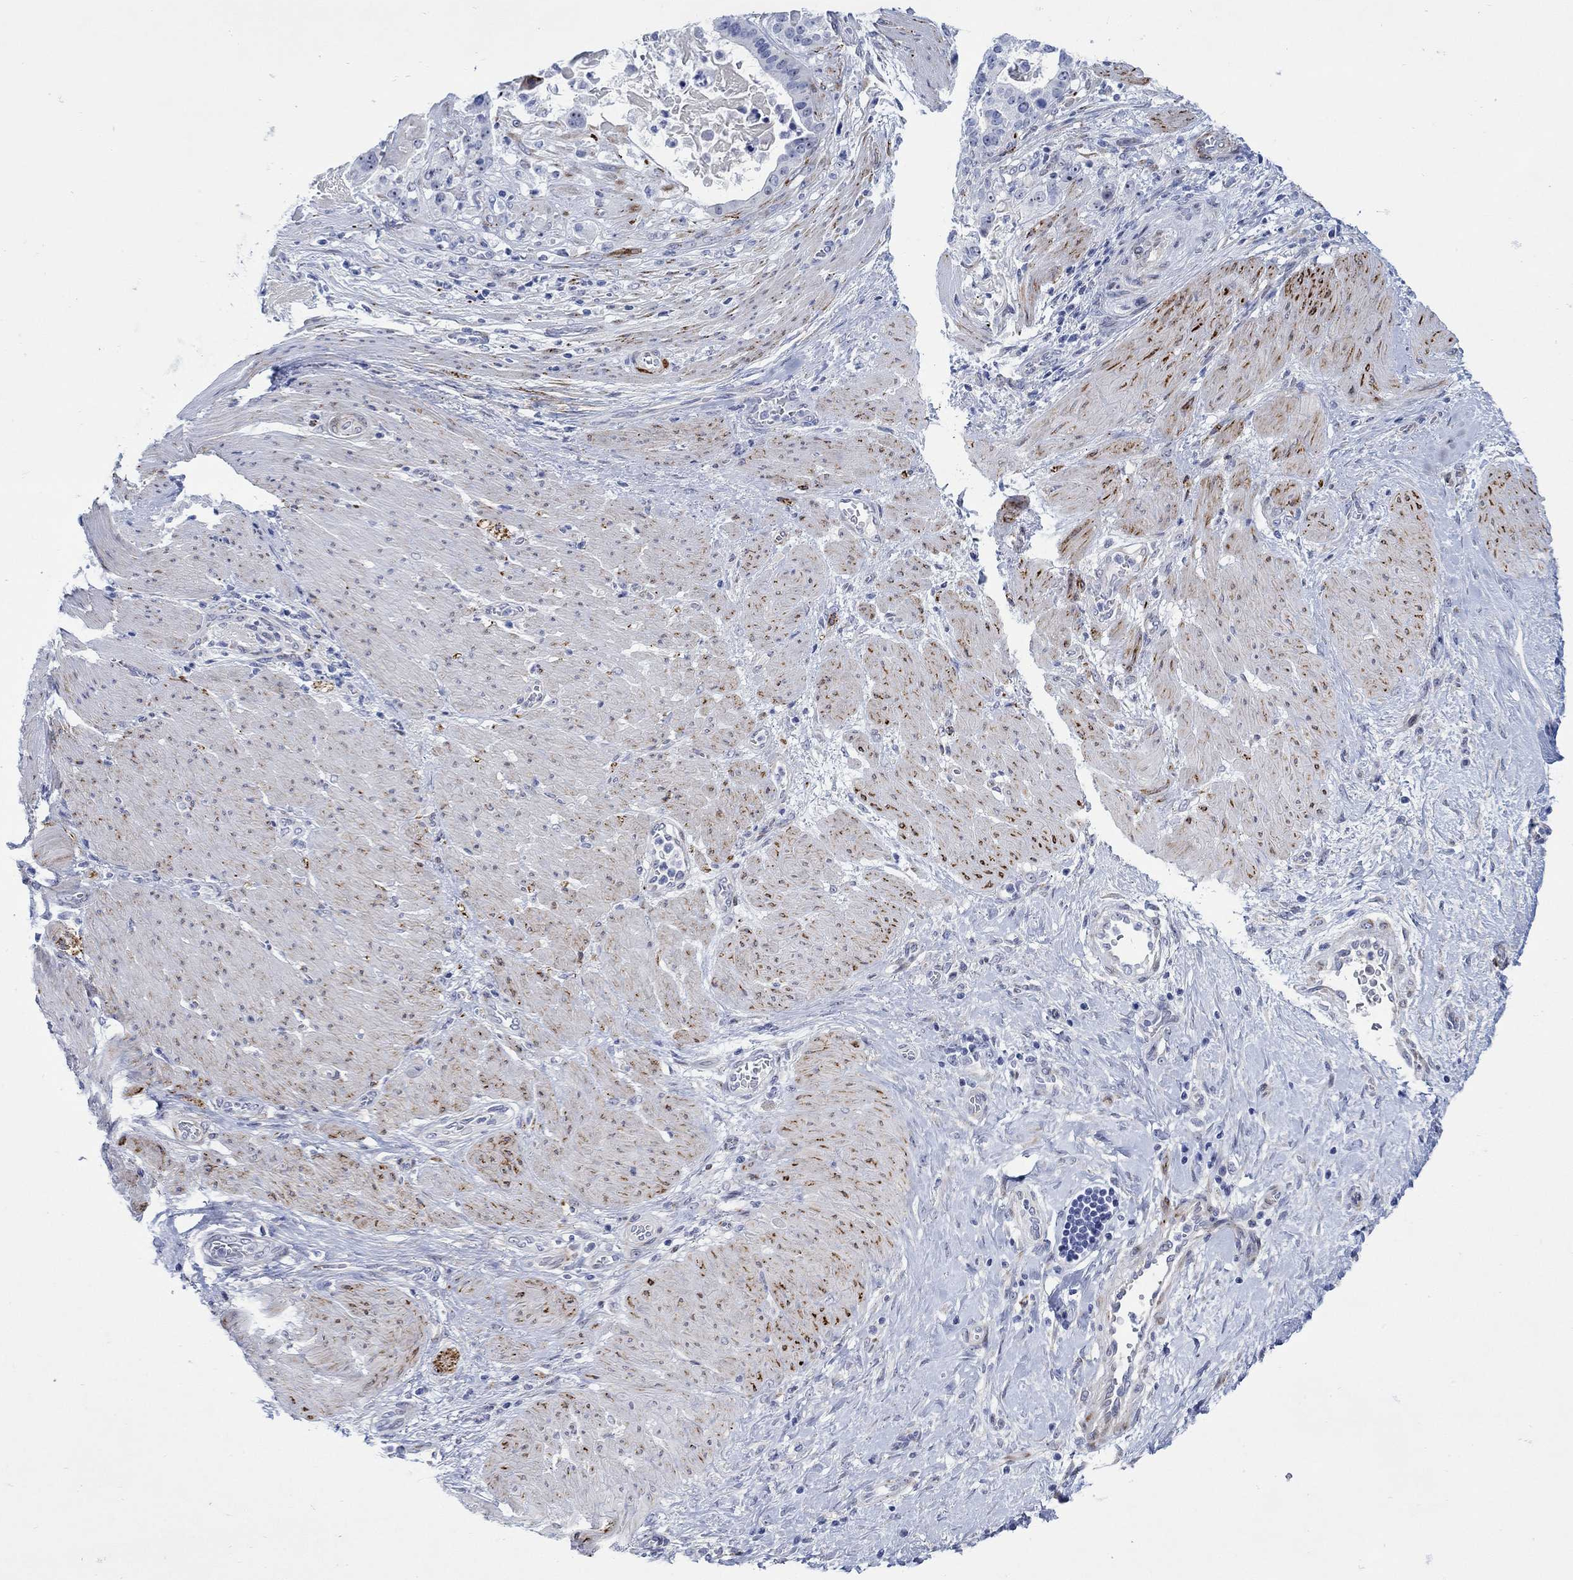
{"staining": {"intensity": "negative", "quantity": "none", "location": "none"}, "tissue": "stomach cancer", "cell_type": "Tumor cells", "image_type": "cancer", "snomed": [{"axis": "morphology", "description": "Adenocarcinoma, NOS"}, {"axis": "topography", "description": "Stomach"}], "caption": "There is no significant staining in tumor cells of stomach cancer.", "gene": "KSR2", "patient": {"sex": "male", "age": 48}}